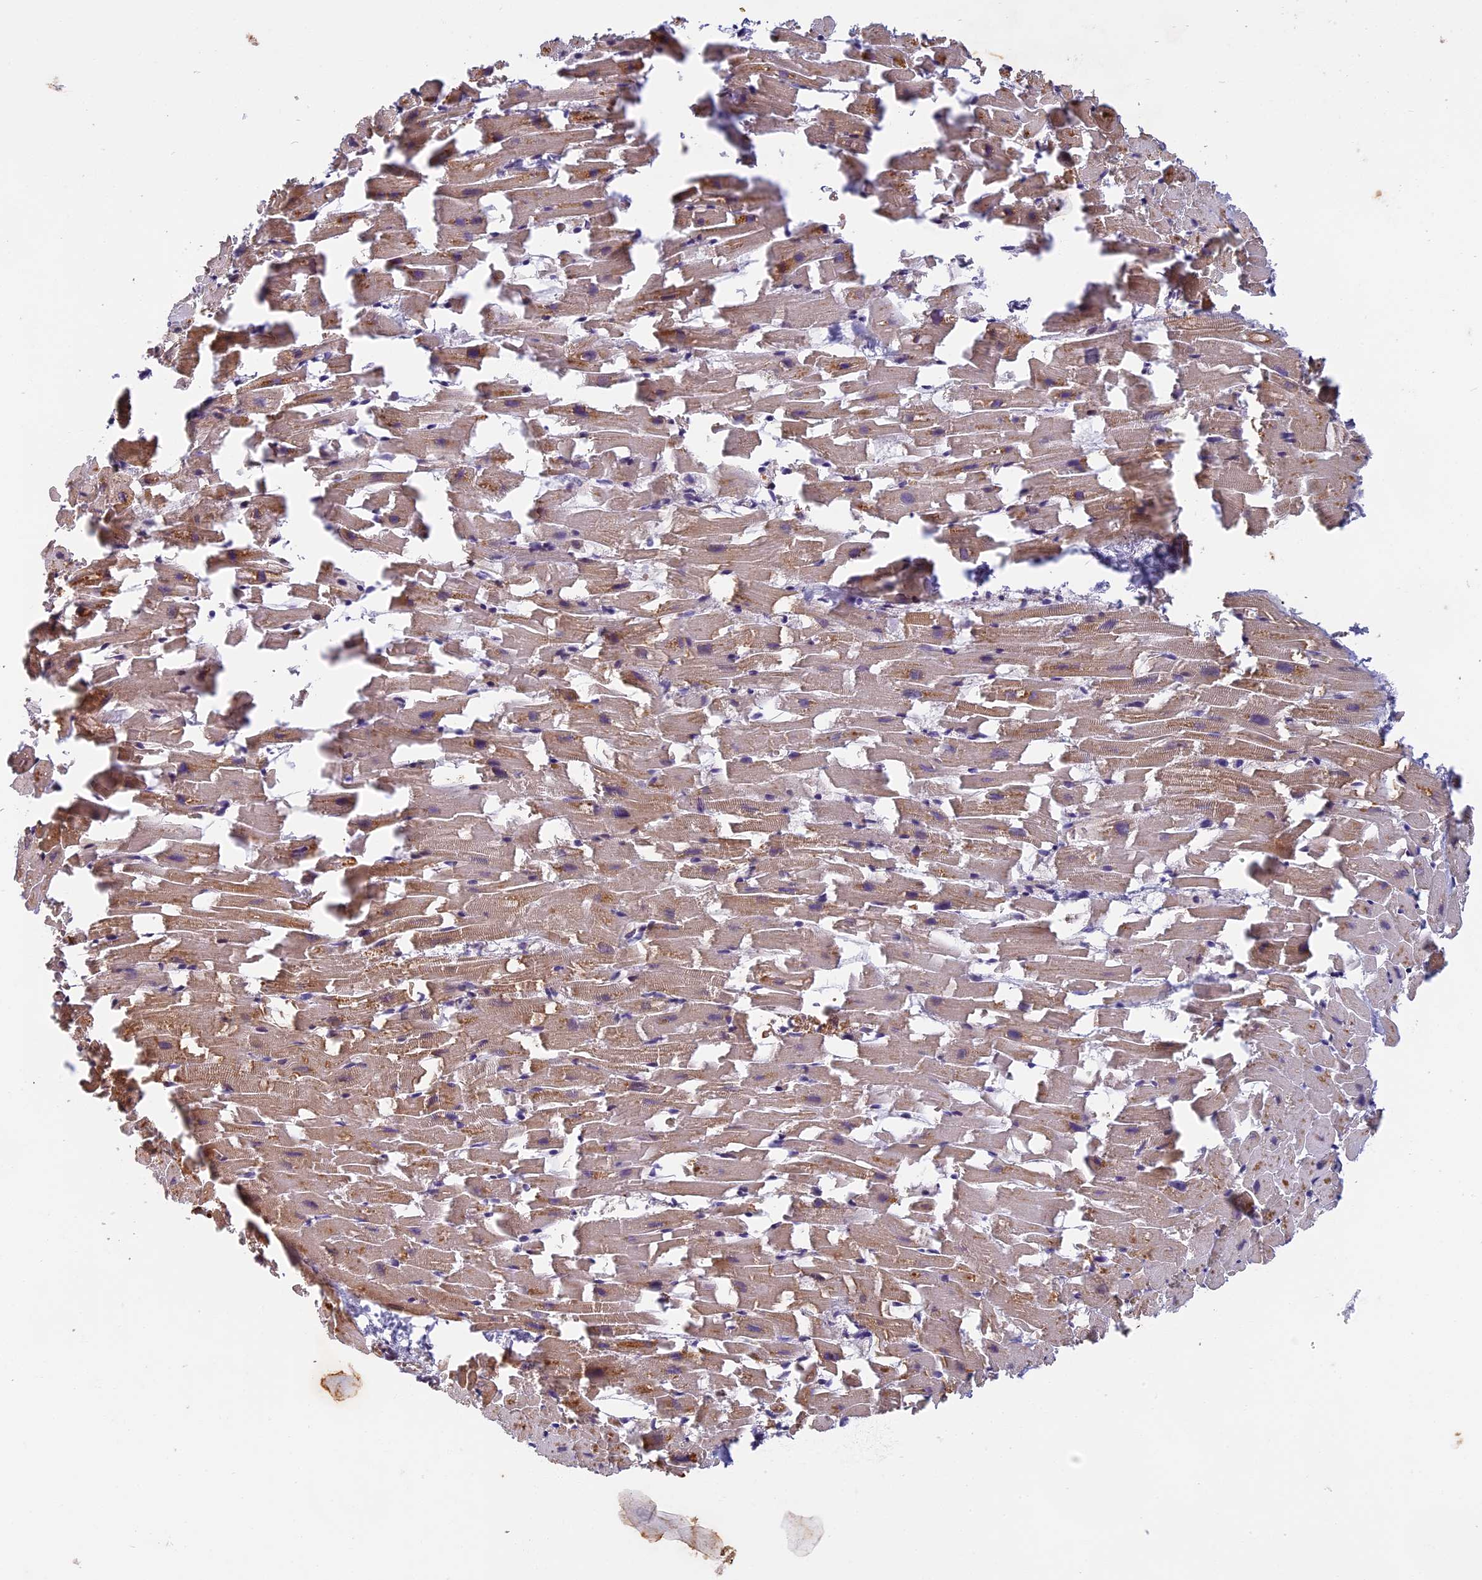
{"staining": {"intensity": "moderate", "quantity": ">75%", "location": "cytoplasmic/membranous"}, "tissue": "heart muscle", "cell_type": "Cardiomyocytes", "image_type": "normal", "snomed": [{"axis": "morphology", "description": "Normal tissue, NOS"}, {"axis": "topography", "description": "Heart"}], "caption": "IHC micrograph of normal heart muscle: heart muscle stained using immunohistochemistry demonstrates medium levels of moderate protein expression localized specifically in the cytoplasmic/membranous of cardiomyocytes, appearing as a cytoplasmic/membranous brown color.", "gene": "EDAR", "patient": {"sex": "female", "age": 64}}